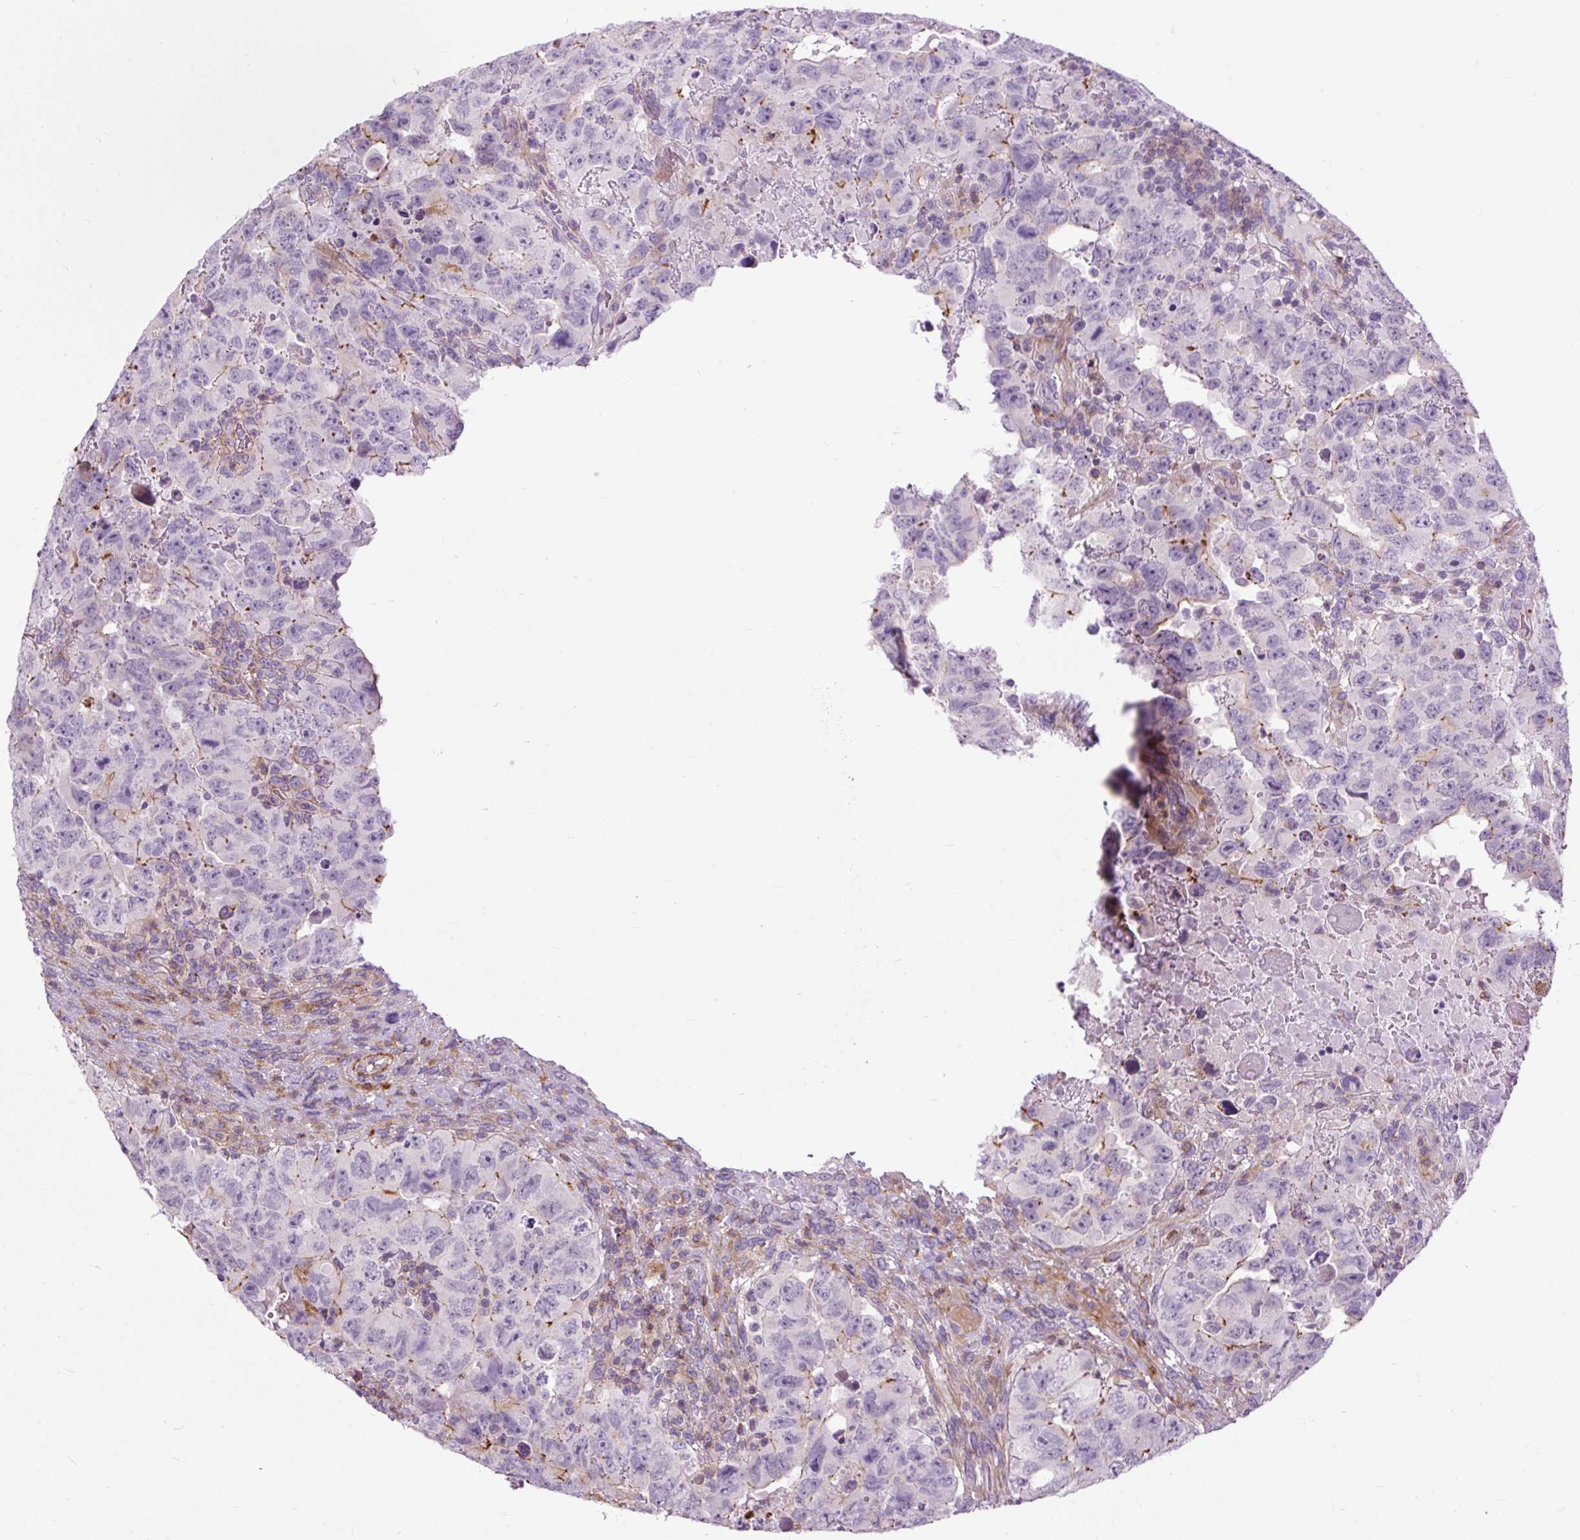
{"staining": {"intensity": "negative", "quantity": "none", "location": "none"}, "tissue": "testis cancer", "cell_type": "Tumor cells", "image_type": "cancer", "snomed": [{"axis": "morphology", "description": "Carcinoma, Embryonal, NOS"}, {"axis": "topography", "description": "Testis"}], "caption": "The image demonstrates no staining of tumor cells in testis cancer (embryonal carcinoma). Brightfield microscopy of immunohistochemistry stained with DAB (brown) and hematoxylin (blue), captured at high magnification.", "gene": "ZNF197", "patient": {"sex": "male", "age": 24}}